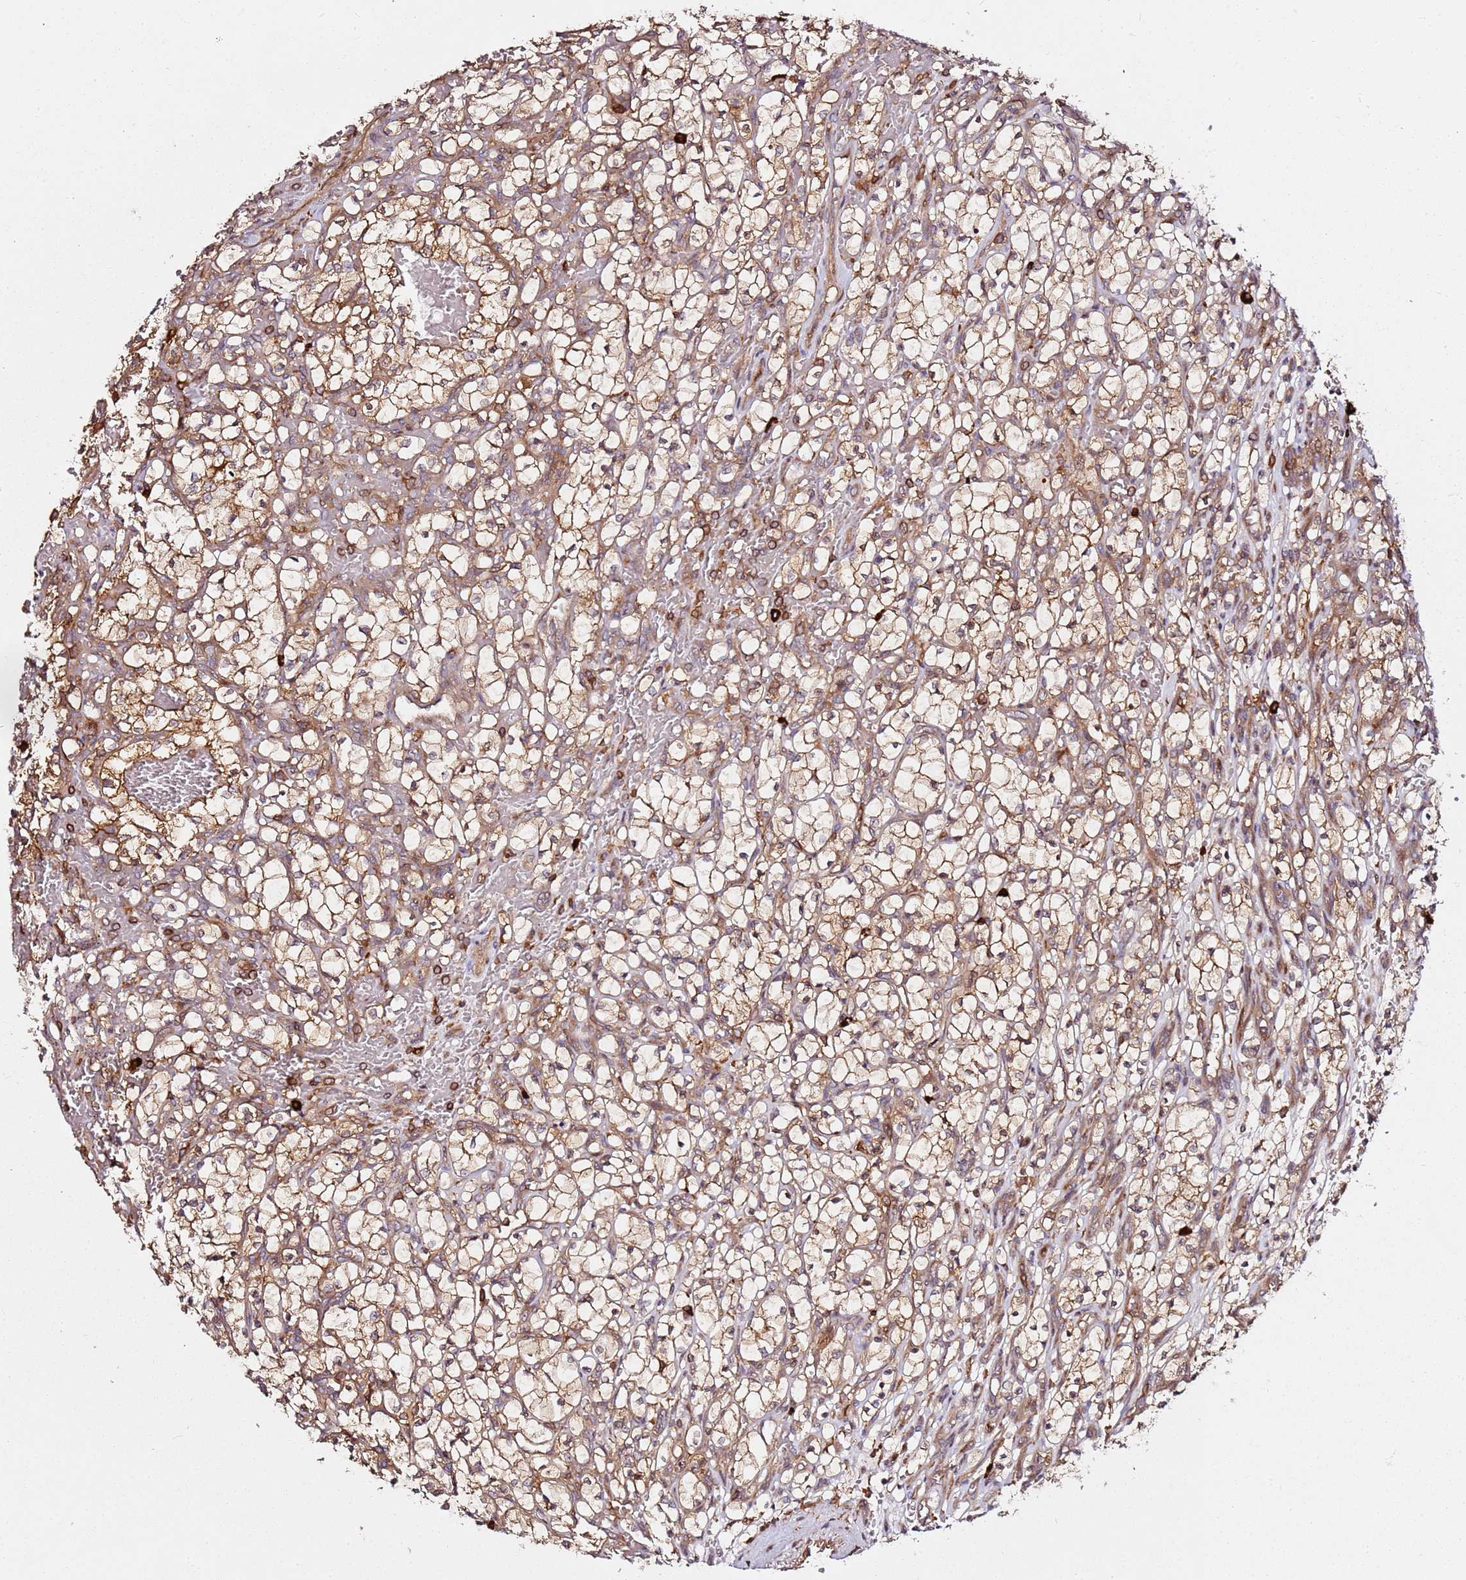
{"staining": {"intensity": "moderate", "quantity": ">75%", "location": "cytoplasmic/membranous"}, "tissue": "renal cancer", "cell_type": "Tumor cells", "image_type": "cancer", "snomed": [{"axis": "morphology", "description": "Adenocarcinoma, NOS"}, {"axis": "topography", "description": "Kidney"}], "caption": "IHC (DAB (3,3'-diaminobenzidine)) staining of human adenocarcinoma (renal) exhibits moderate cytoplasmic/membranous protein staining in approximately >75% of tumor cells. Nuclei are stained in blue.", "gene": "PRMT7", "patient": {"sex": "female", "age": 69}}